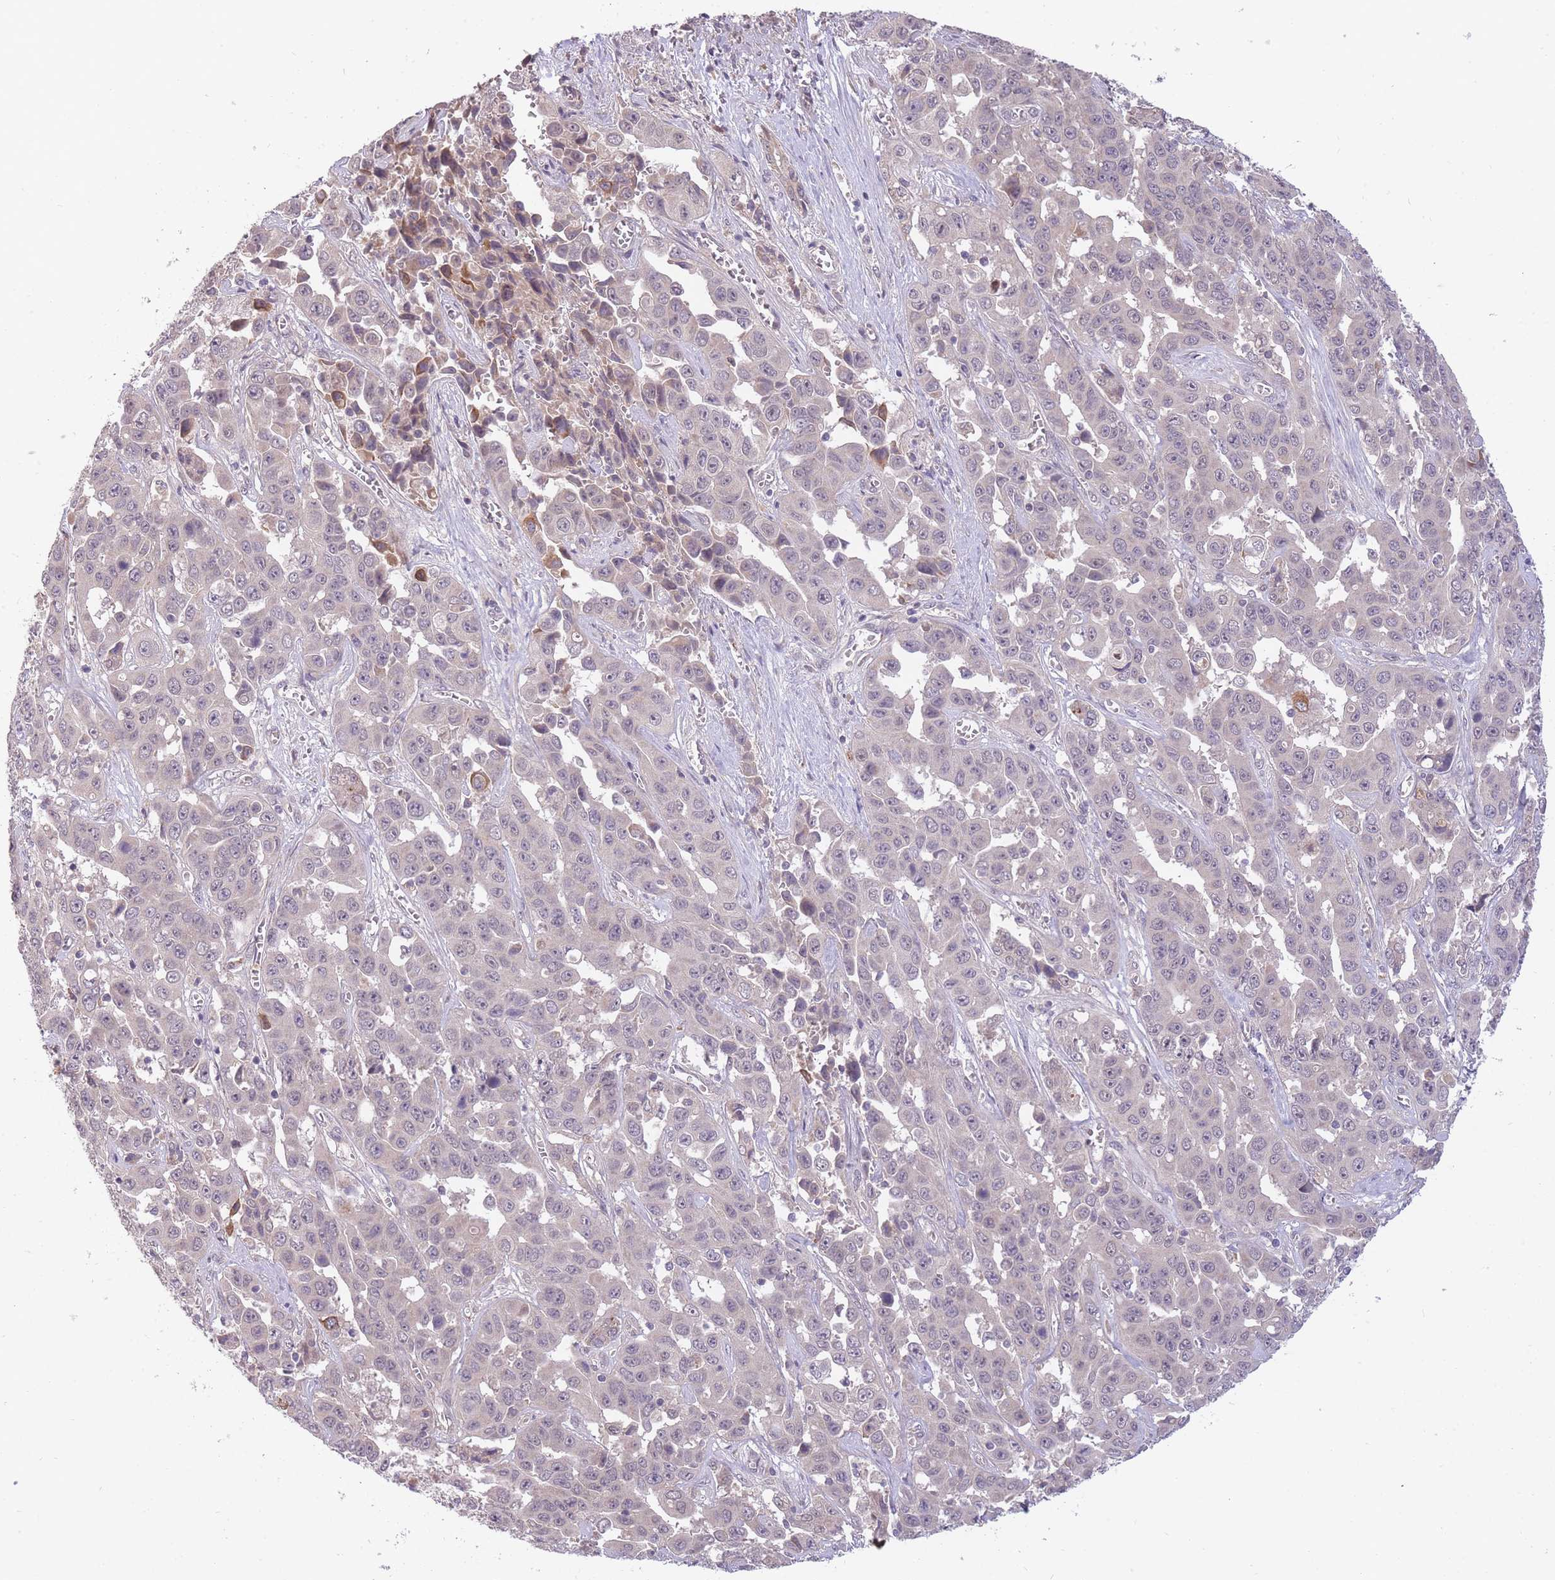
{"staining": {"intensity": "weak", "quantity": "25%-75%", "location": "cytoplasmic/membranous"}, "tissue": "liver cancer", "cell_type": "Tumor cells", "image_type": "cancer", "snomed": [{"axis": "morphology", "description": "Cholangiocarcinoma"}, {"axis": "topography", "description": "Liver"}], "caption": "Liver cholangiocarcinoma was stained to show a protein in brown. There is low levels of weak cytoplasmic/membranous expression in approximately 25%-75% of tumor cells.", "gene": "SMC6", "patient": {"sex": "female", "age": 52}}